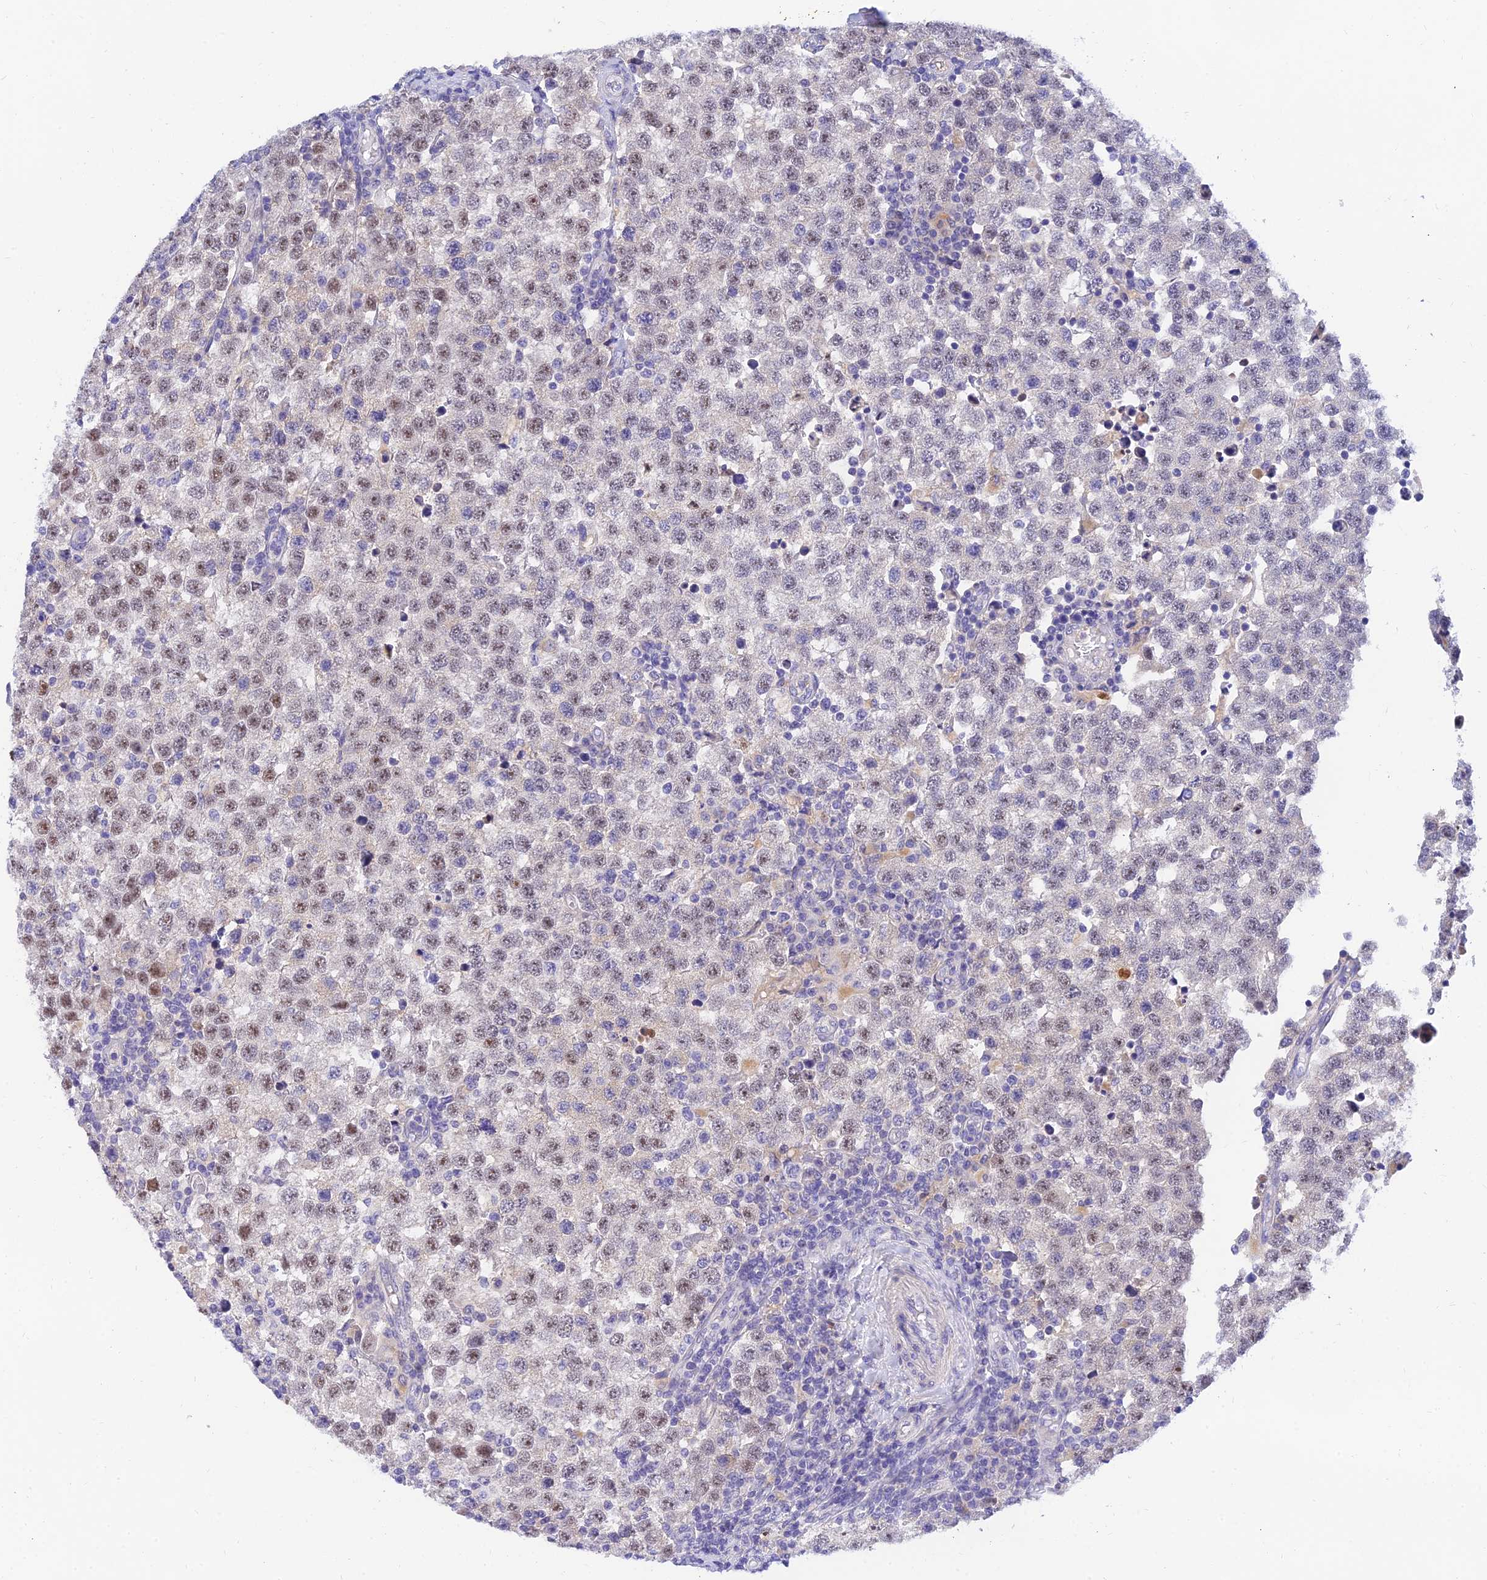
{"staining": {"intensity": "moderate", "quantity": ">75%", "location": "nuclear"}, "tissue": "testis cancer", "cell_type": "Tumor cells", "image_type": "cancer", "snomed": [{"axis": "morphology", "description": "Seminoma, NOS"}, {"axis": "topography", "description": "Testis"}], "caption": "Immunohistochemical staining of human testis cancer (seminoma) shows medium levels of moderate nuclear protein expression in approximately >75% of tumor cells. (DAB (3,3'-diaminobenzidine) IHC, brown staining for protein, blue staining for nuclei).", "gene": "TMEM161B", "patient": {"sex": "male", "age": 34}}